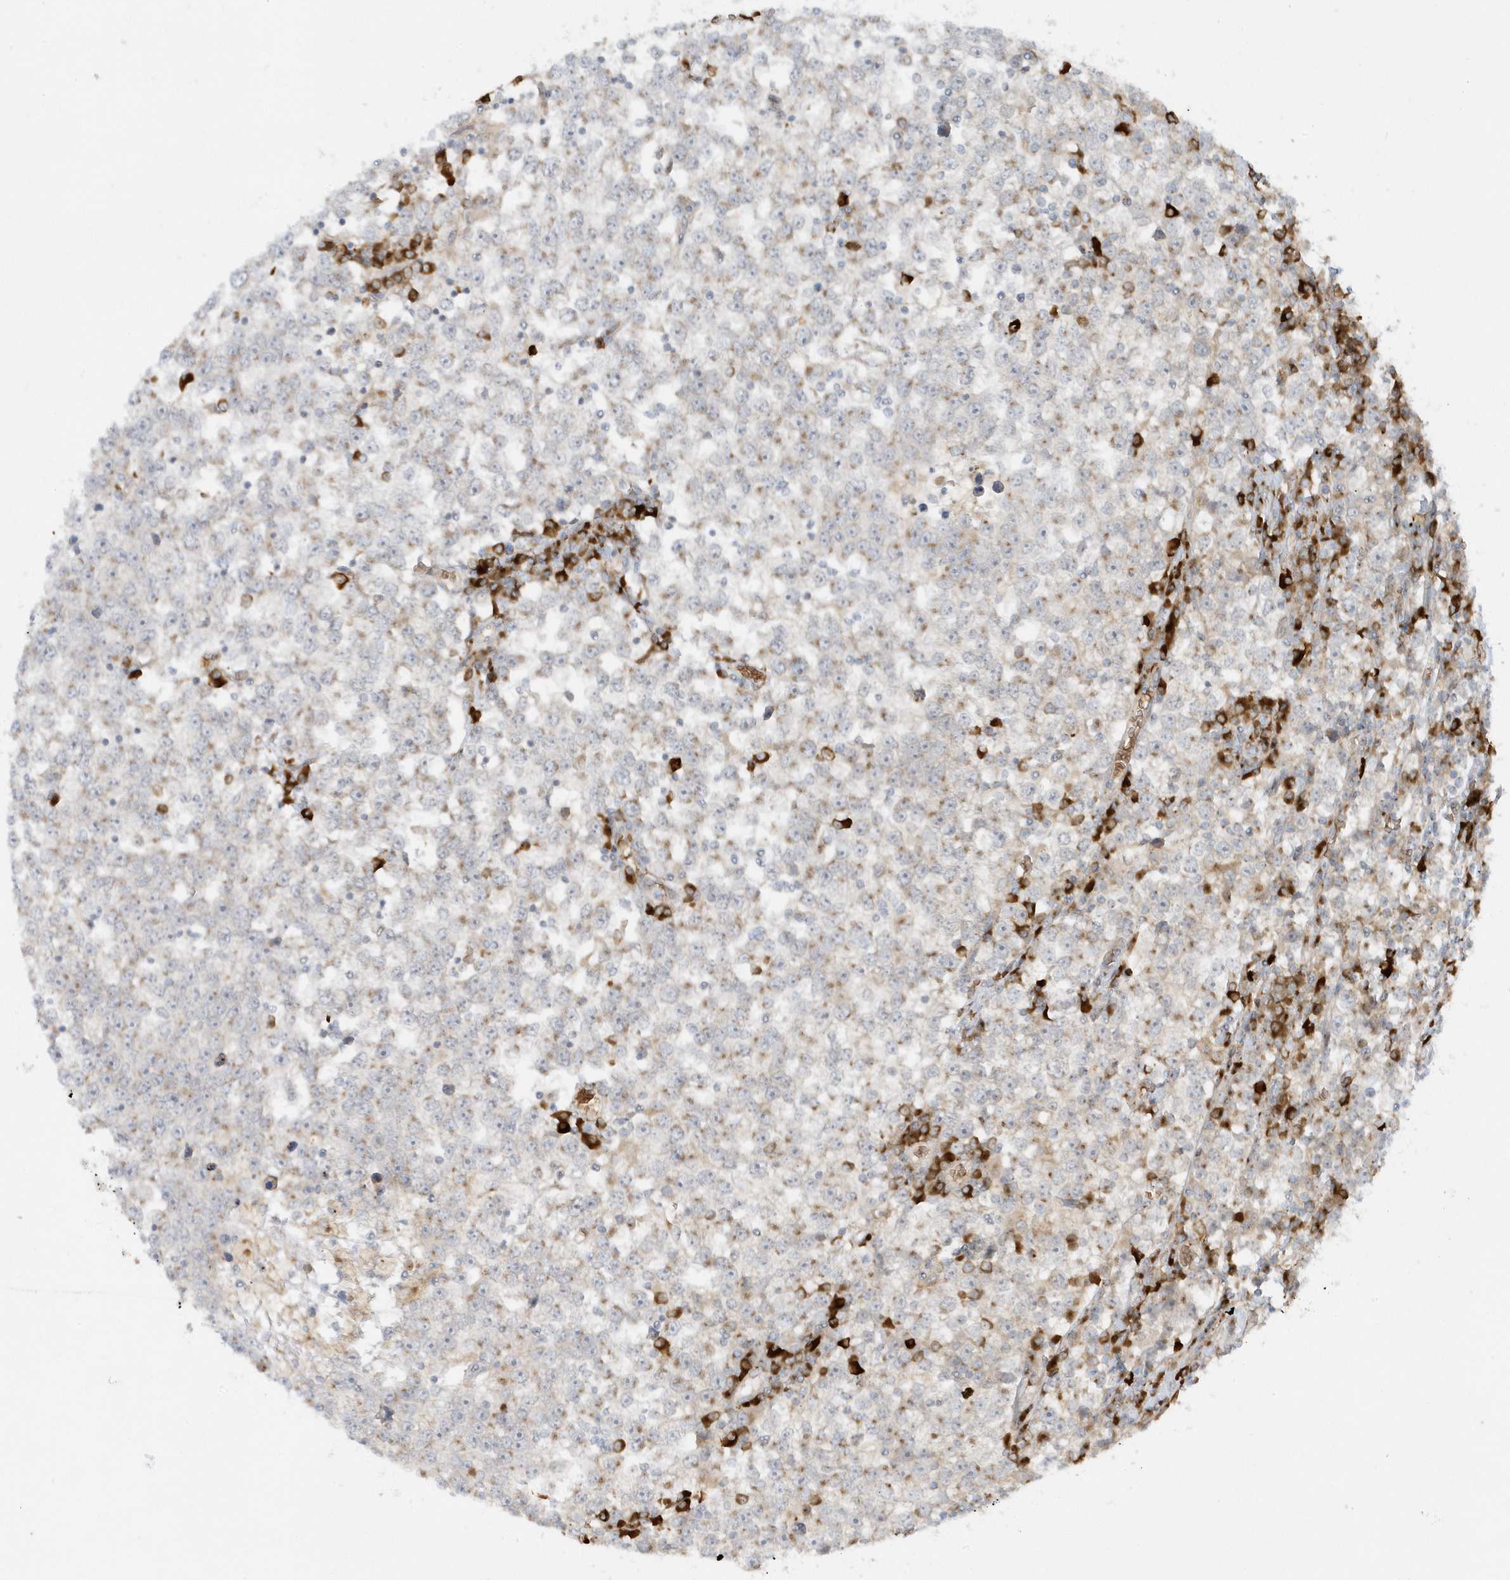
{"staining": {"intensity": "weak", "quantity": ">75%", "location": "cytoplasmic/membranous"}, "tissue": "testis cancer", "cell_type": "Tumor cells", "image_type": "cancer", "snomed": [{"axis": "morphology", "description": "Seminoma, NOS"}, {"axis": "topography", "description": "Testis"}], "caption": "A brown stain highlights weak cytoplasmic/membranous staining of a protein in human seminoma (testis) tumor cells.", "gene": "RPP40", "patient": {"sex": "male", "age": 65}}